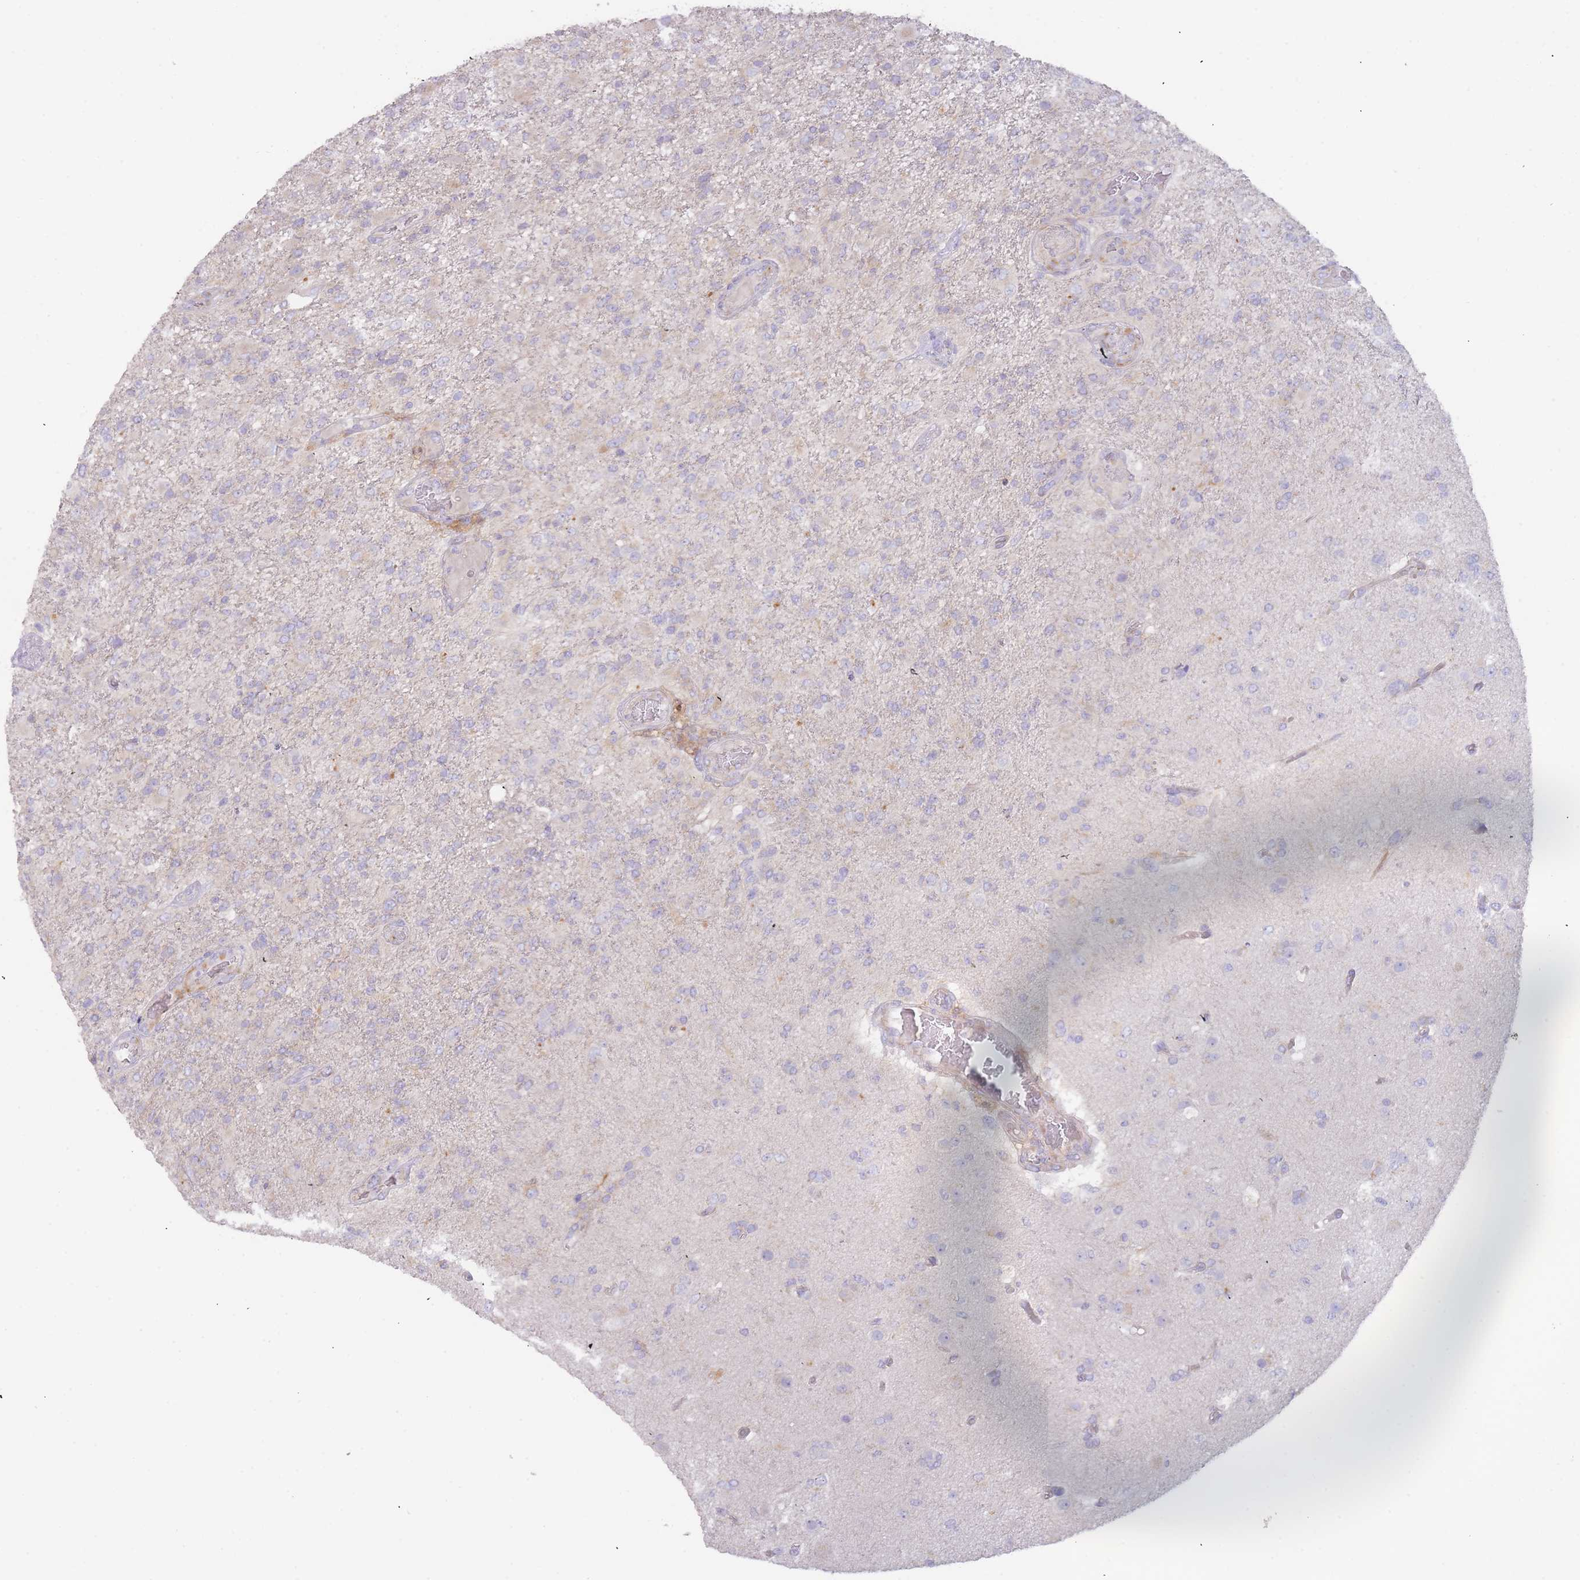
{"staining": {"intensity": "negative", "quantity": "none", "location": "none"}, "tissue": "glioma", "cell_type": "Tumor cells", "image_type": "cancer", "snomed": [{"axis": "morphology", "description": "Glioma, malignant, High grade"}, {"axis": "topography", "description": "Brain"}], "caption": "High magnification brightfield microscopy of high-grade glioma (malignant) stained with DAB (brown) and counterstained with hematoxylin (blue): tumor cells show no significant positivity.", "gene": "SLC35E4", "patient": {"sex": "female", "age": 74}}